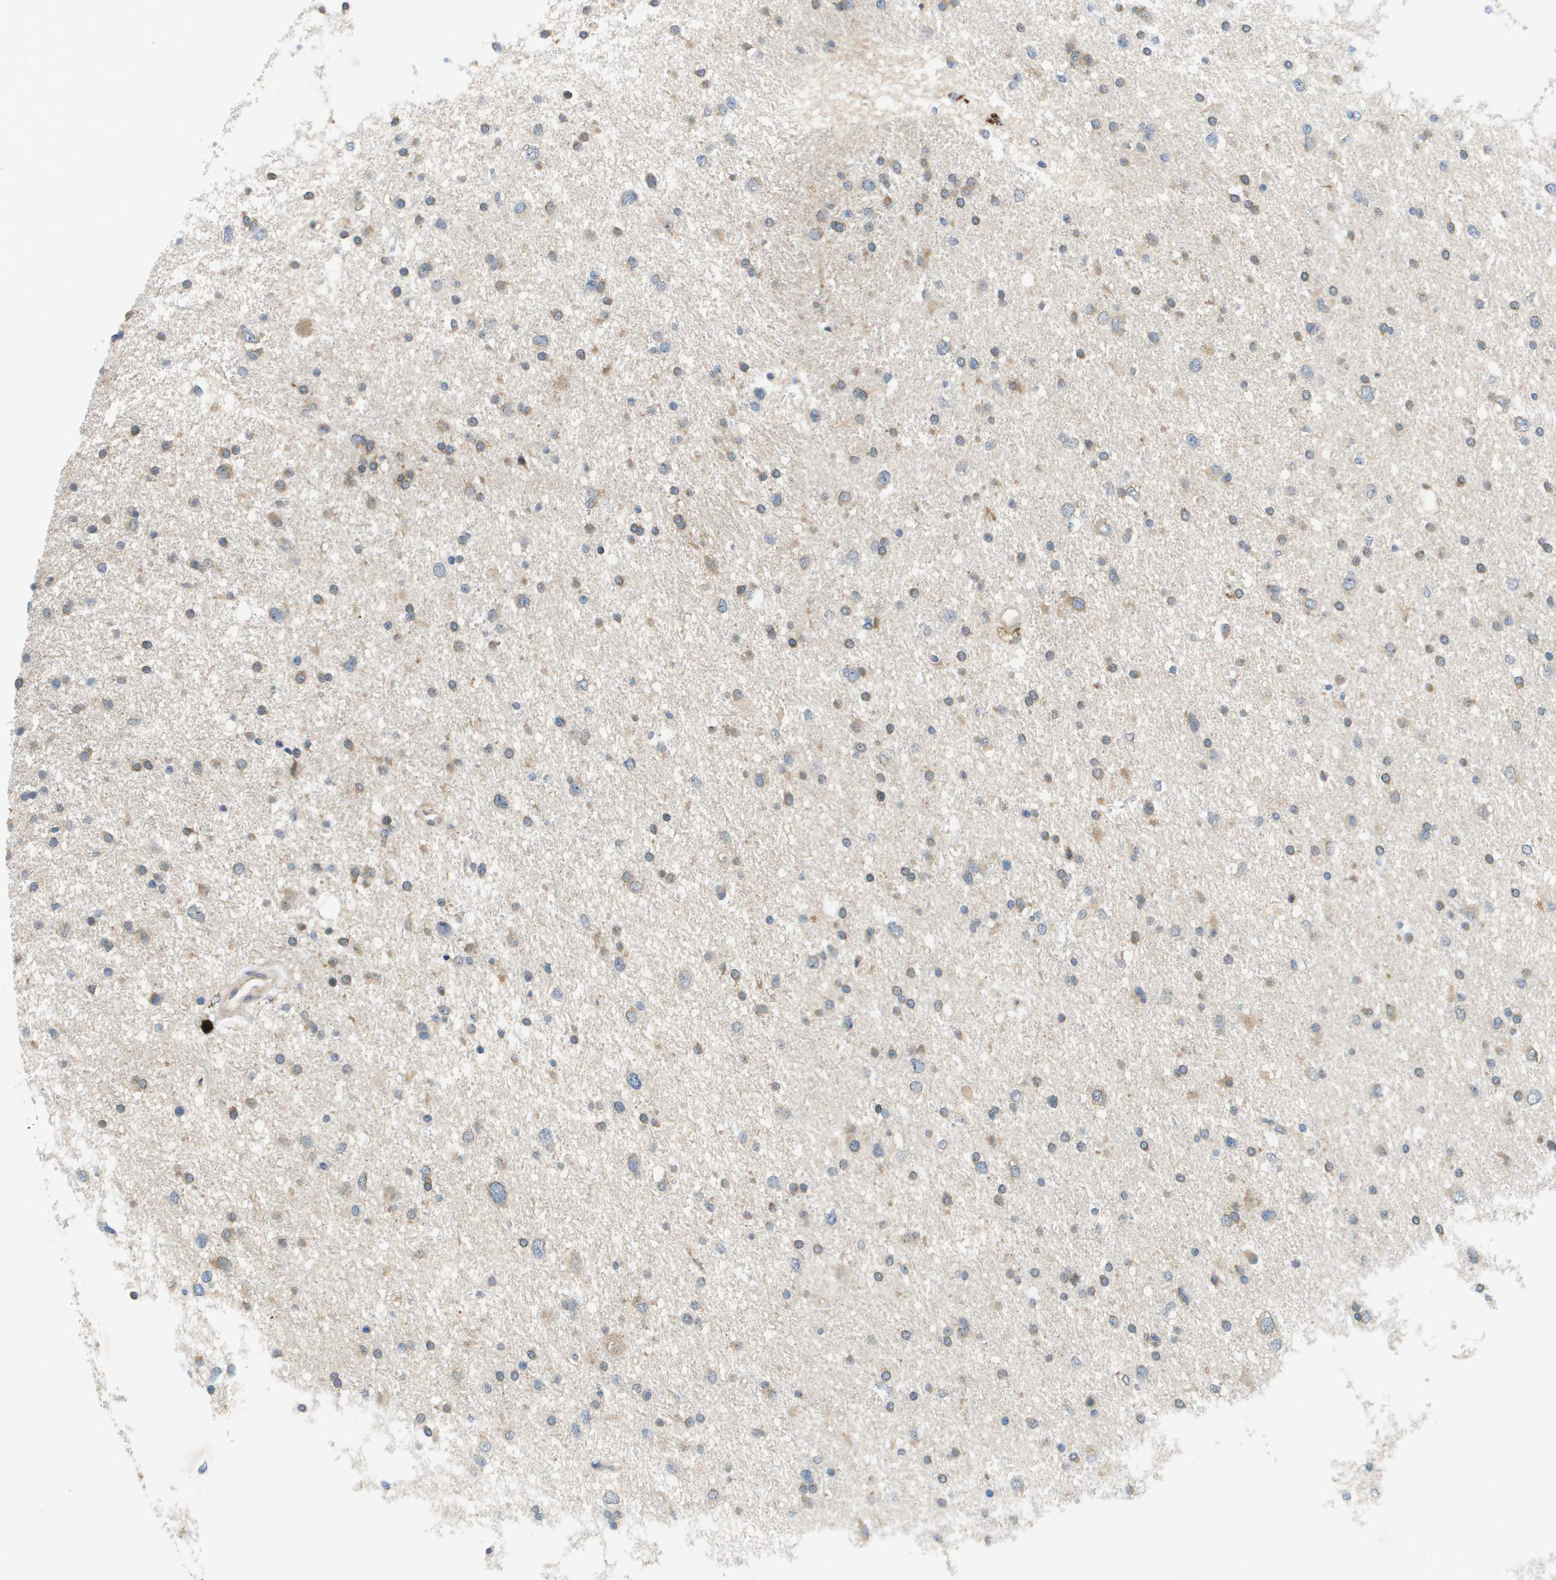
{"staining": {"intensity": "weak", "quantity": "25%-75%", "location": "cytoplasmic/membranous"}, "tissue": "glioma", "cell_type": "Tumor cells", "image_type": "cancer", "snomed": [{"axis": "morphology", "description": "Glioma, malignant, Low grade"}, {"axis": "topography", "description": "Brain"}], "caption": "Brown immunohistochemical staining in malignant low-grade glioma reveals weak cytoplasmic/membranous expression in approximately 25%-75% of tumor cells. (IHC, brightfield microscopy, high magnification).", "gene": "SLC25A20", "patient": {"sex": "female", "age": 37}}